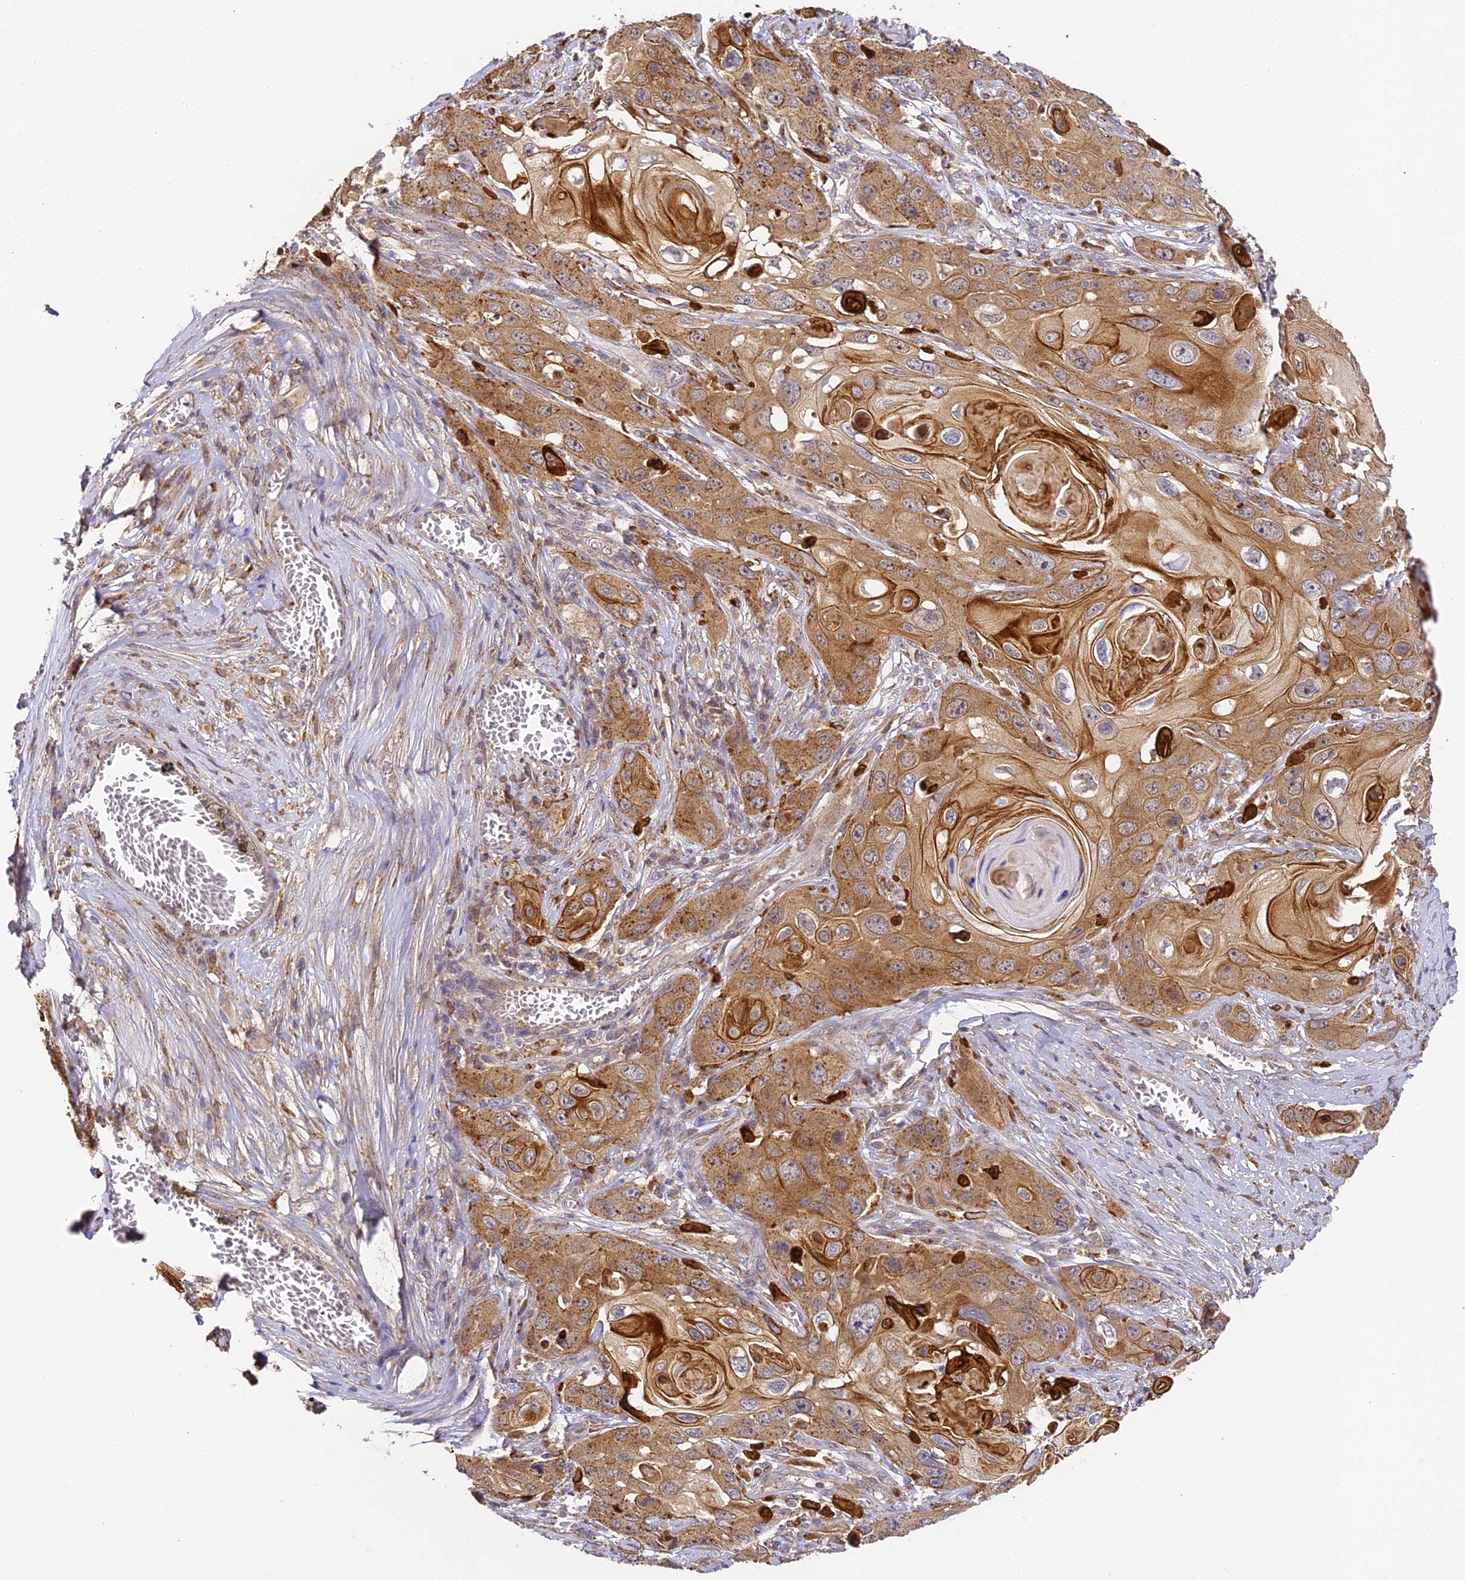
{"staining": {"intensity": "moderate", "quantity": ">75%", "location": "cytoplasmic/membranous"}, "tissue": "skin cancer", "cell_type": "Tumor cells", "image_type": "cancer", "snomed": [{"axis": "morphology", "description": "Squamous cell carcinoma, NOS"}, {"axis": "topography", "description": "Skin"}], "caption": "Tumor cells exhibit moderate cytoplasmic/membranous expression in approximately >75% of cells in skin cancer.", "gene": "YAE1", "patient": {"sex": "male", "age": 55}}